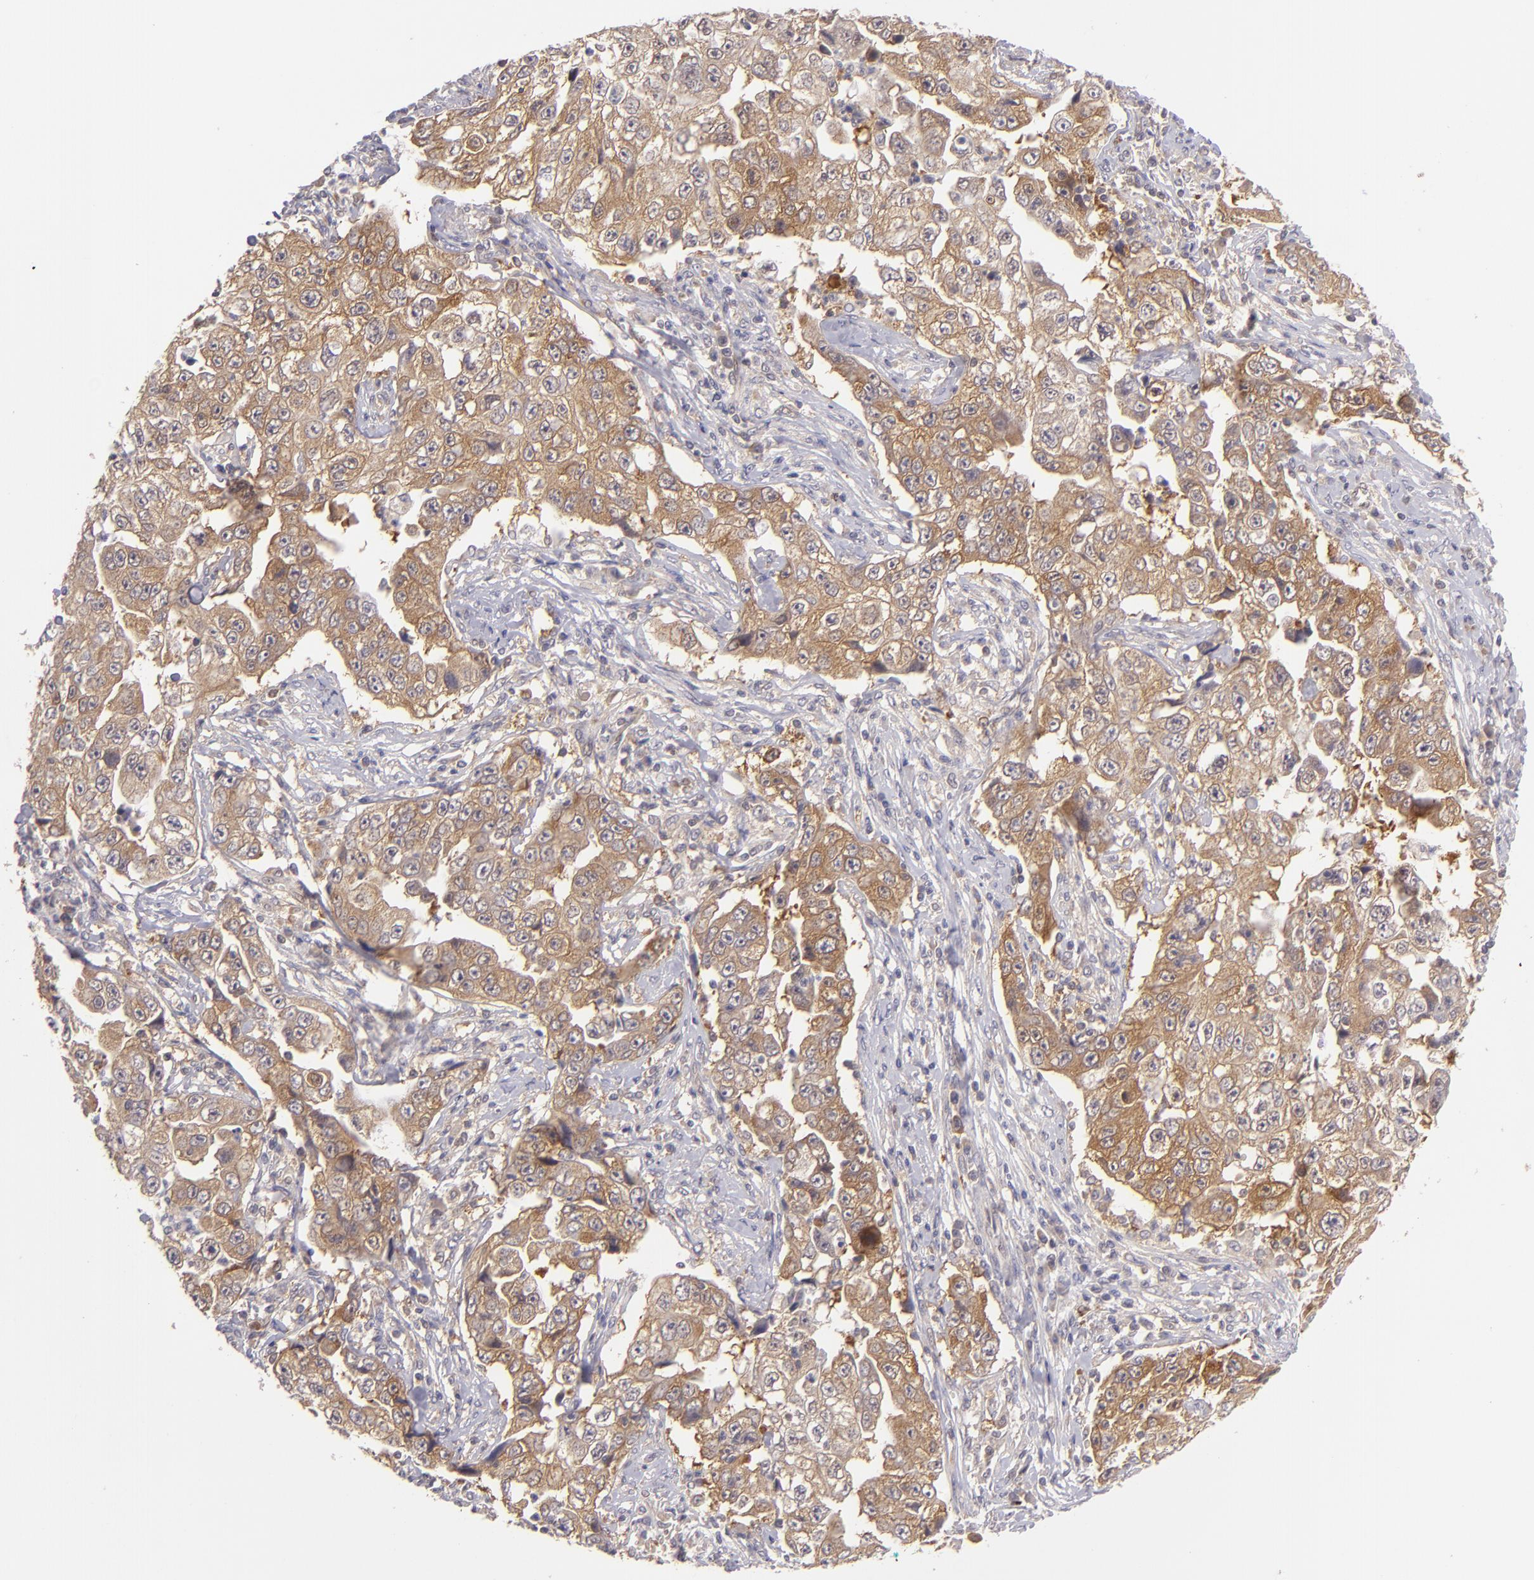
{"staining": {"intensity": "strong", "quantity": ">75%", "location": "cytoplasmic/membranous"}, "tissue": "lung cancer", "cell_type": "Tumor cells", "image_type": "cancer", "snomed": [{"axis": "morphology", "description": "Squamous cell carcinoma, NOS"}, {"axis": "topography", "description": "Lung"}], "caption": "Protein expression analysis of squamous cell carcinoma (lung) shows strong cytoplasmic/membranous positivity in approximately >75% of tumor cells.", "gene": "PTPN13", "patient": {"sex": "male", "age": 64}}